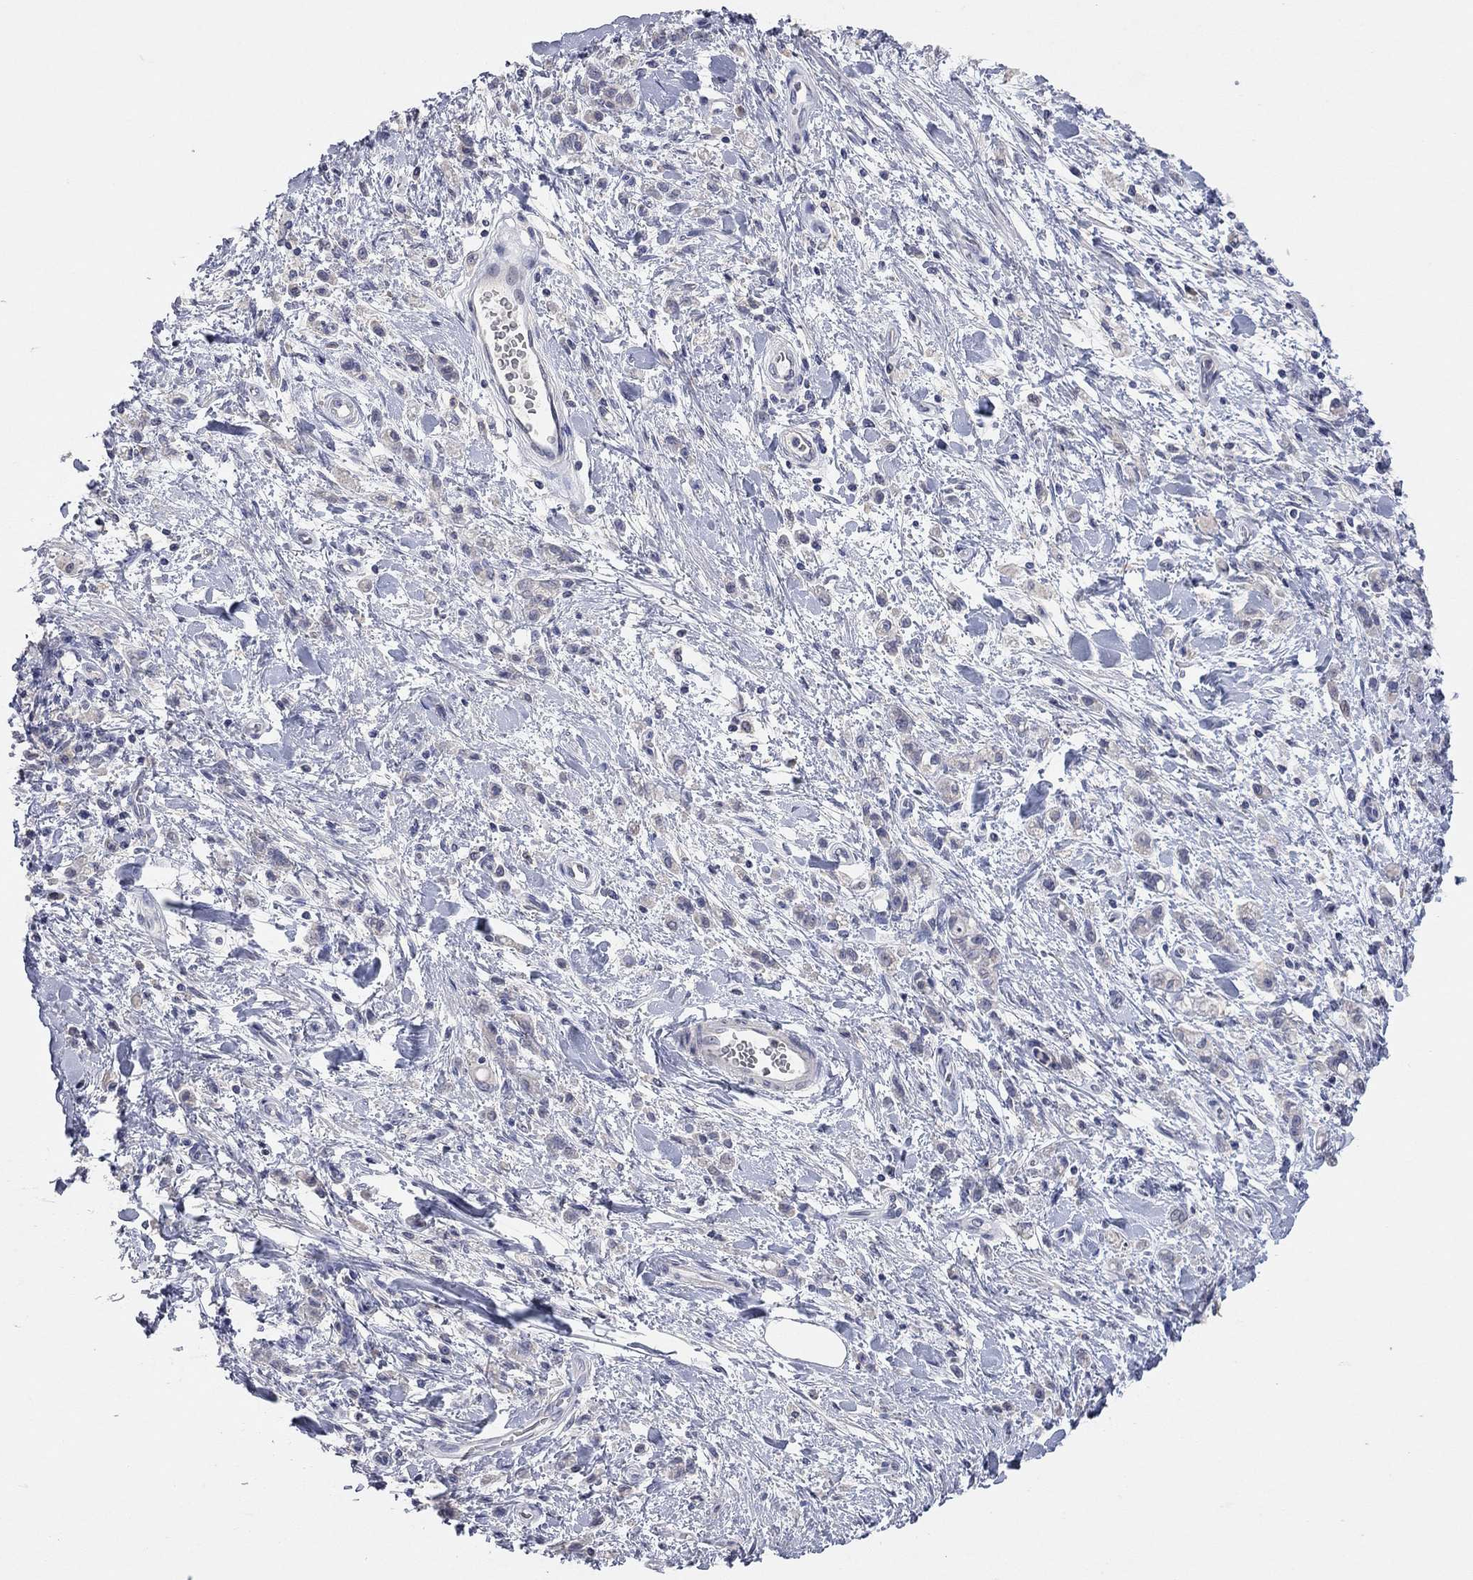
{"staining": {"intensity": "negative", "quantity": "none", "location": "none"}, "tissue": "stomach cancer", "cell_type": "Tumor cells", "image_type": "cancer", "snomed": [{"axis": "morphology", "description": "Adenocarcinoma, NOS"}, {"axis": "topography", "description": "Stomach"}], "caption": "The immunohistochemistry histopathology image has no significant expression in tumor cells of stomach adenocarcinoma tissue.", "gene": "MMP13", "patient": {"sex": "male", "age": 77}}